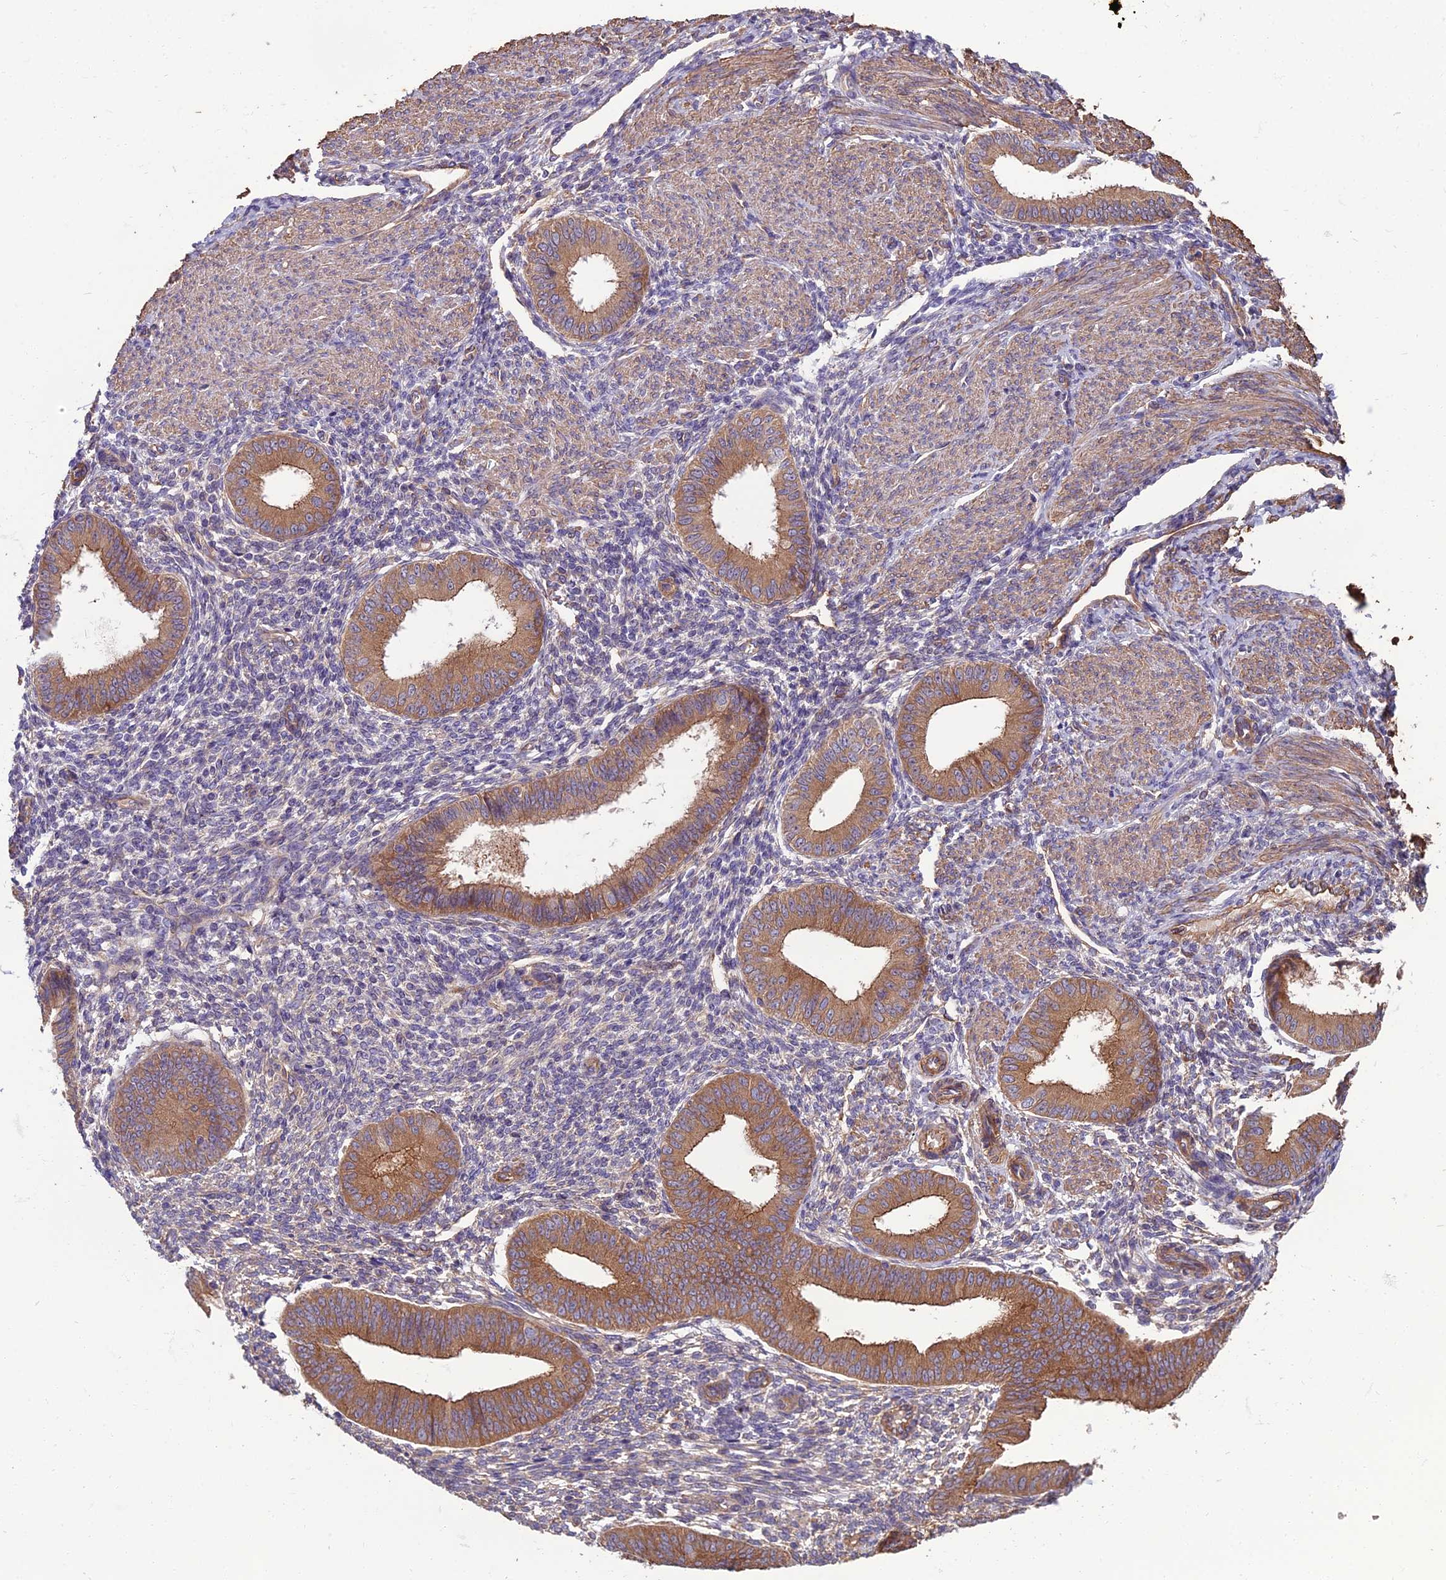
{"staining": {"intensity": "negative", "quantity": "none", "location": "none"}, "tissue": "endometrium", "cell_type": "Cells in endometrial stroma", "image_type": "normal", "snomed": [{"axis": "morphology", "description": "Normal tissue, NOS"}, {"axis": "topography", "description": "Uterus"}, {"axis": "topography", "description": "Endometrium"}], "caption": "The immunohistochemistry (IHC) histopathology image has no significant expression in cells in endometrial stroma of endometrium. (DAB (3,3'-diaminobenzidine) immunohistochemistry (IHC) visualized using brightfield microscopy, high magnification).", "gene": "WDR24", "patient": {"sex": "female", "age": 48}}